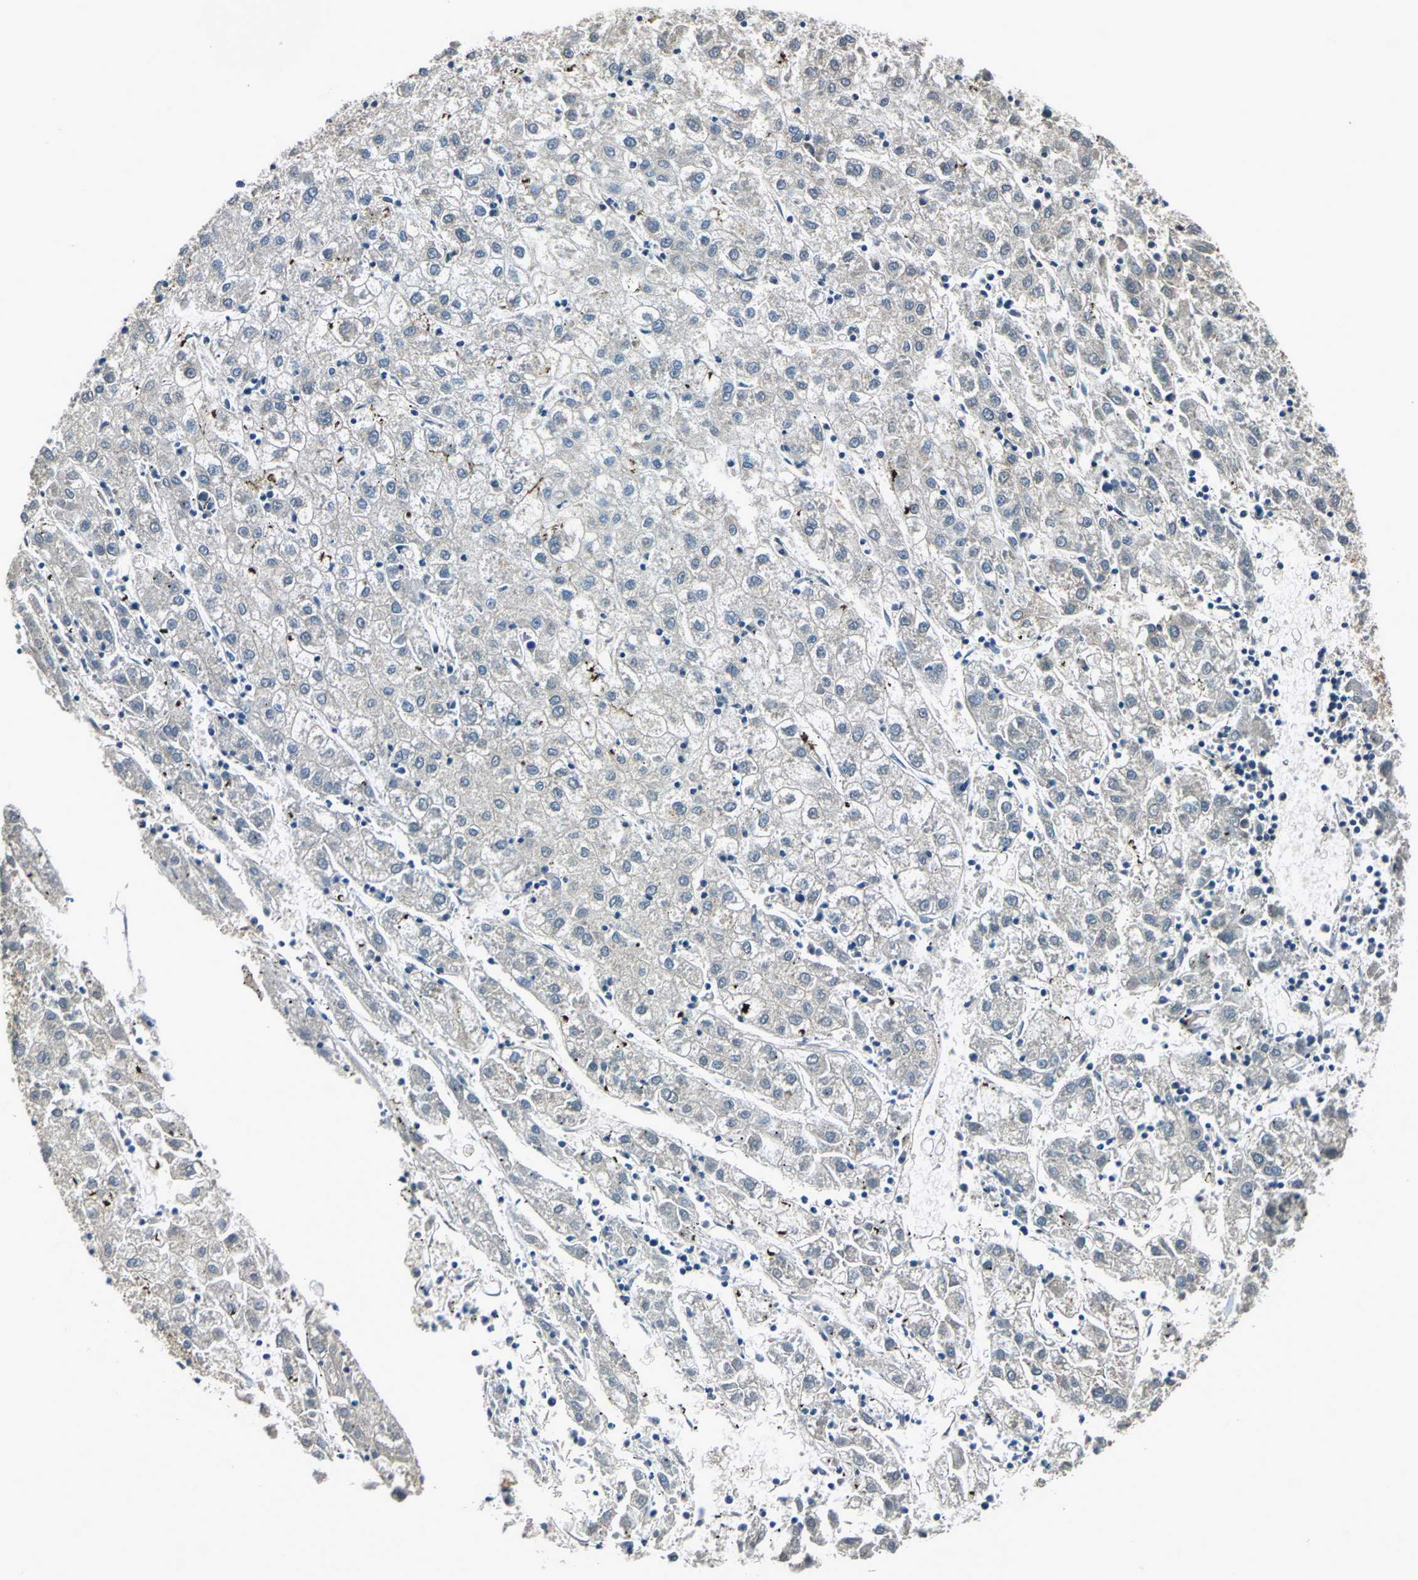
{"staining": {"intensity": "weak", "quantity": "<25%", "location": "cytoplasmic/membranous"}, "tissue": "liver cancer", "cell_type": "Tumor cells", "image_type": "cancer", "snomed": [{"axis": "morphology", "description": "Carcinoma, Hepatocellular, NOS"}, {"axis": "topography", "description": "Liver"}], "caption": "Tumor cells show no significant protein positivity in liver cancer.", "gene": "SLC2A13", "patient": {"sex": "male", "age": 72}}